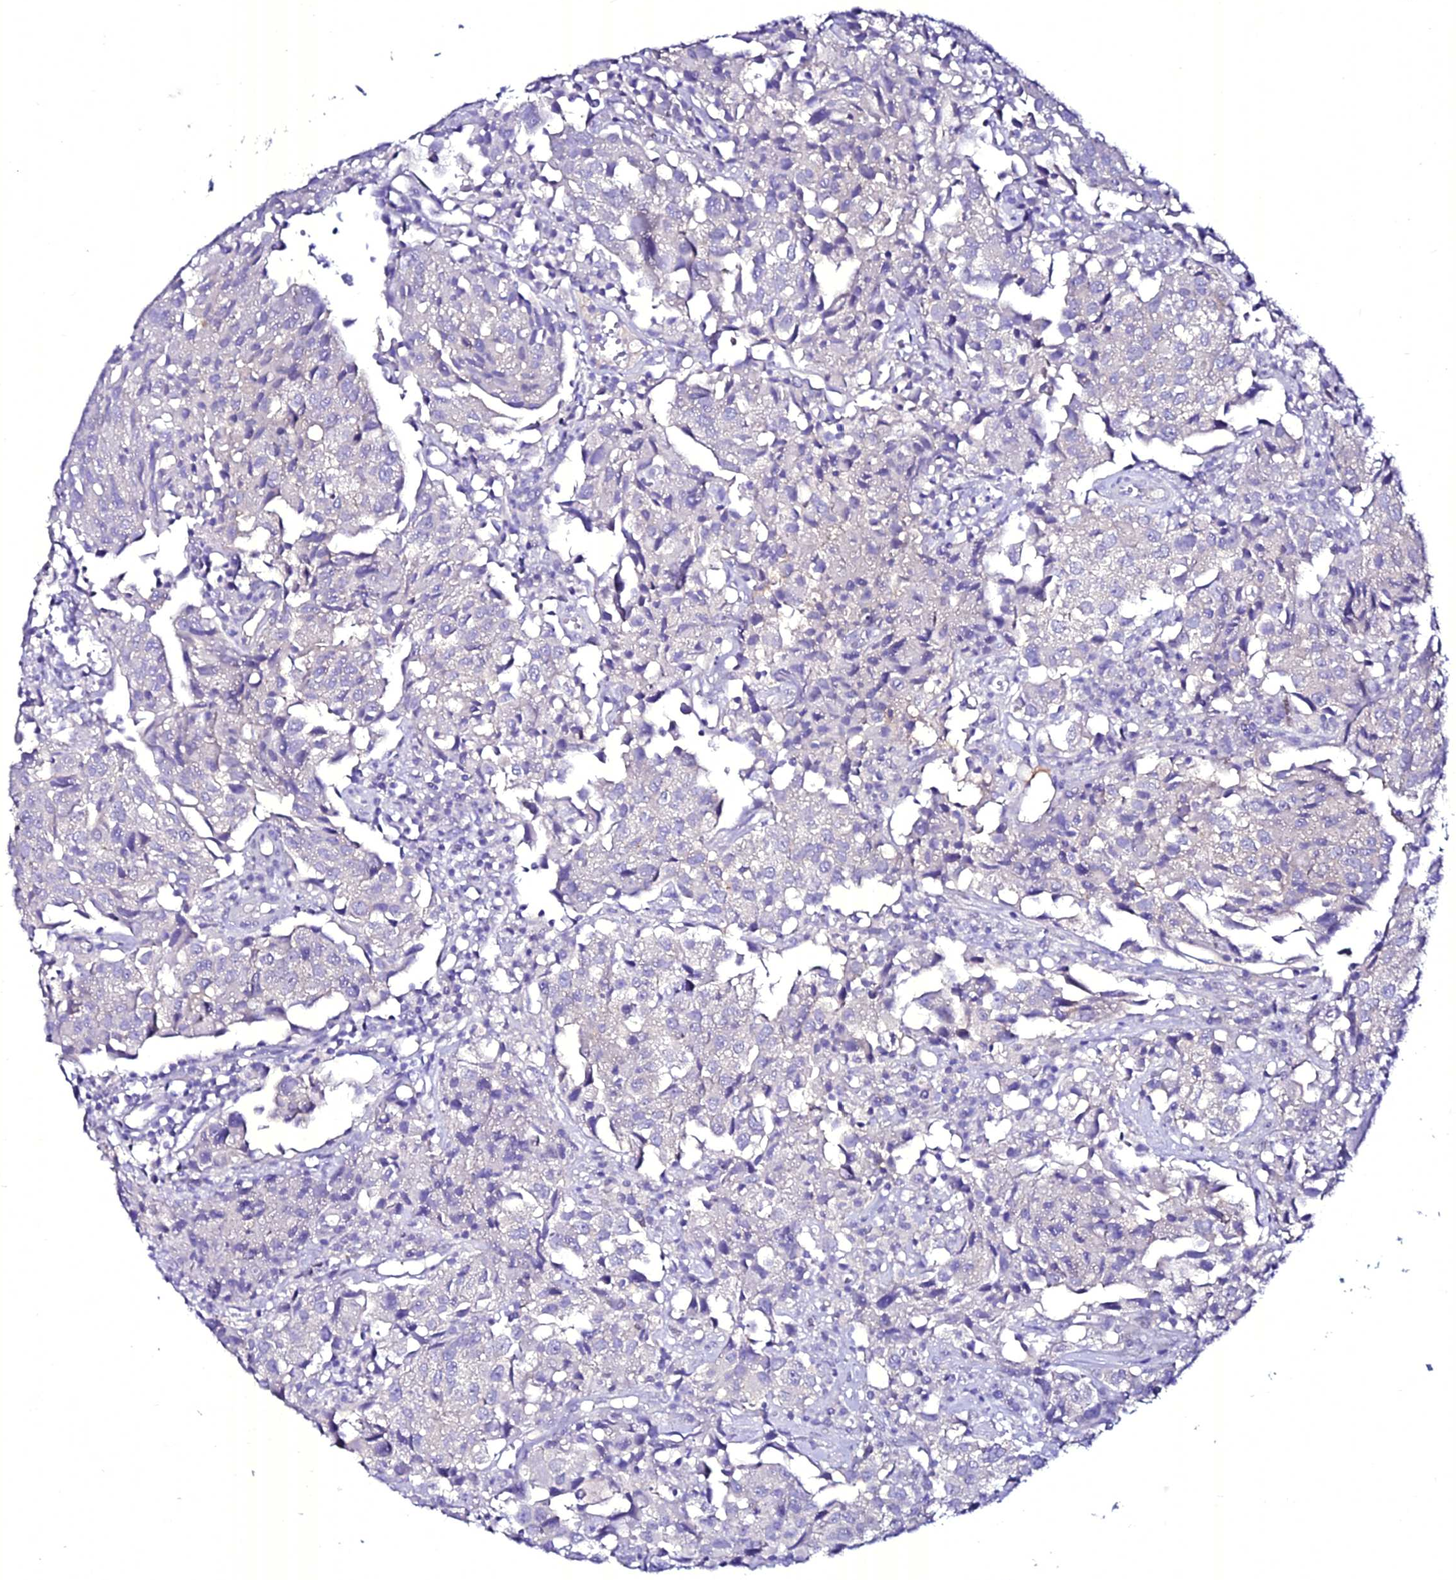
{"staining": {"intensity": "negative", "quantity": "none", "location": "none"}, "tissue": "urothelial cancer", "cell_type": "Tumor cells", "image_type": "cancer", "snomed": [{"axis": "morphology", "description": "Urothelial carcinoma, High grade"}, {"axis": "topography", "description": "Urinary bladder"}], "caption": "DAB immunohistochemical staining of urothelial cancer exhibits no significant staining in tumor cells.", "gene": "ATG16L2", "patient": {"sex": "female", "age": 75}}